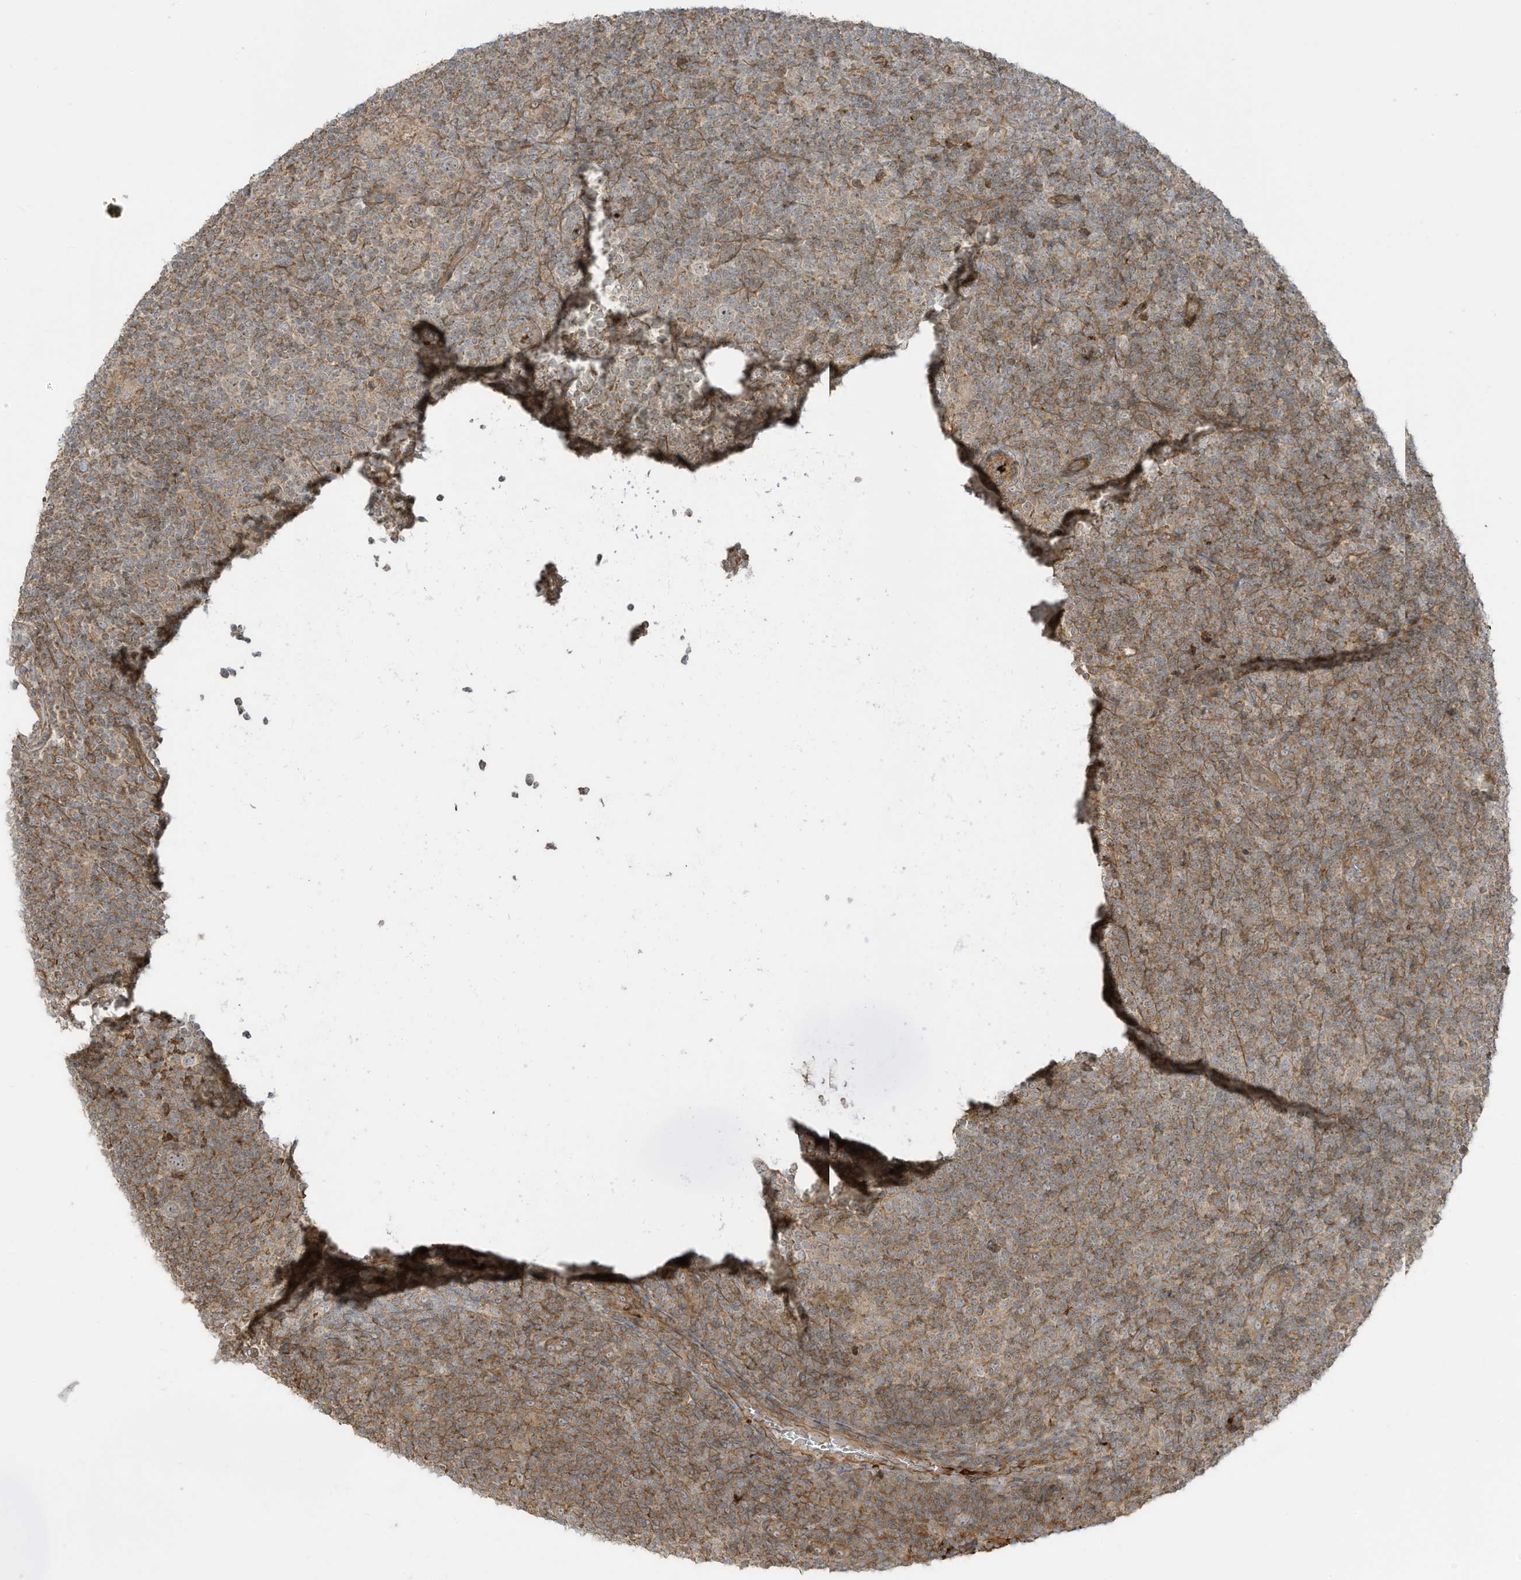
{"staining": {"intensity": "weak", "quantity": ">75%", "location": "cytoplasmic/membranous"}, "tissue": "lymphoma", "cell_type": "Tumor cells", "image_type": "cancer", "snomed": [{"axis": "morphology", "description": "Hodgkin's disease, NOS"}, {"axis": "topography", "description": "Lymph node"}], "caption": "IHC (DAB) staining of lymphoma shows weak cytoplasmic/membranous protein expression in approximately >75% of tumor cells.", "gene": "ENTR1", "patient": {"sex": "female", "age": 57}}